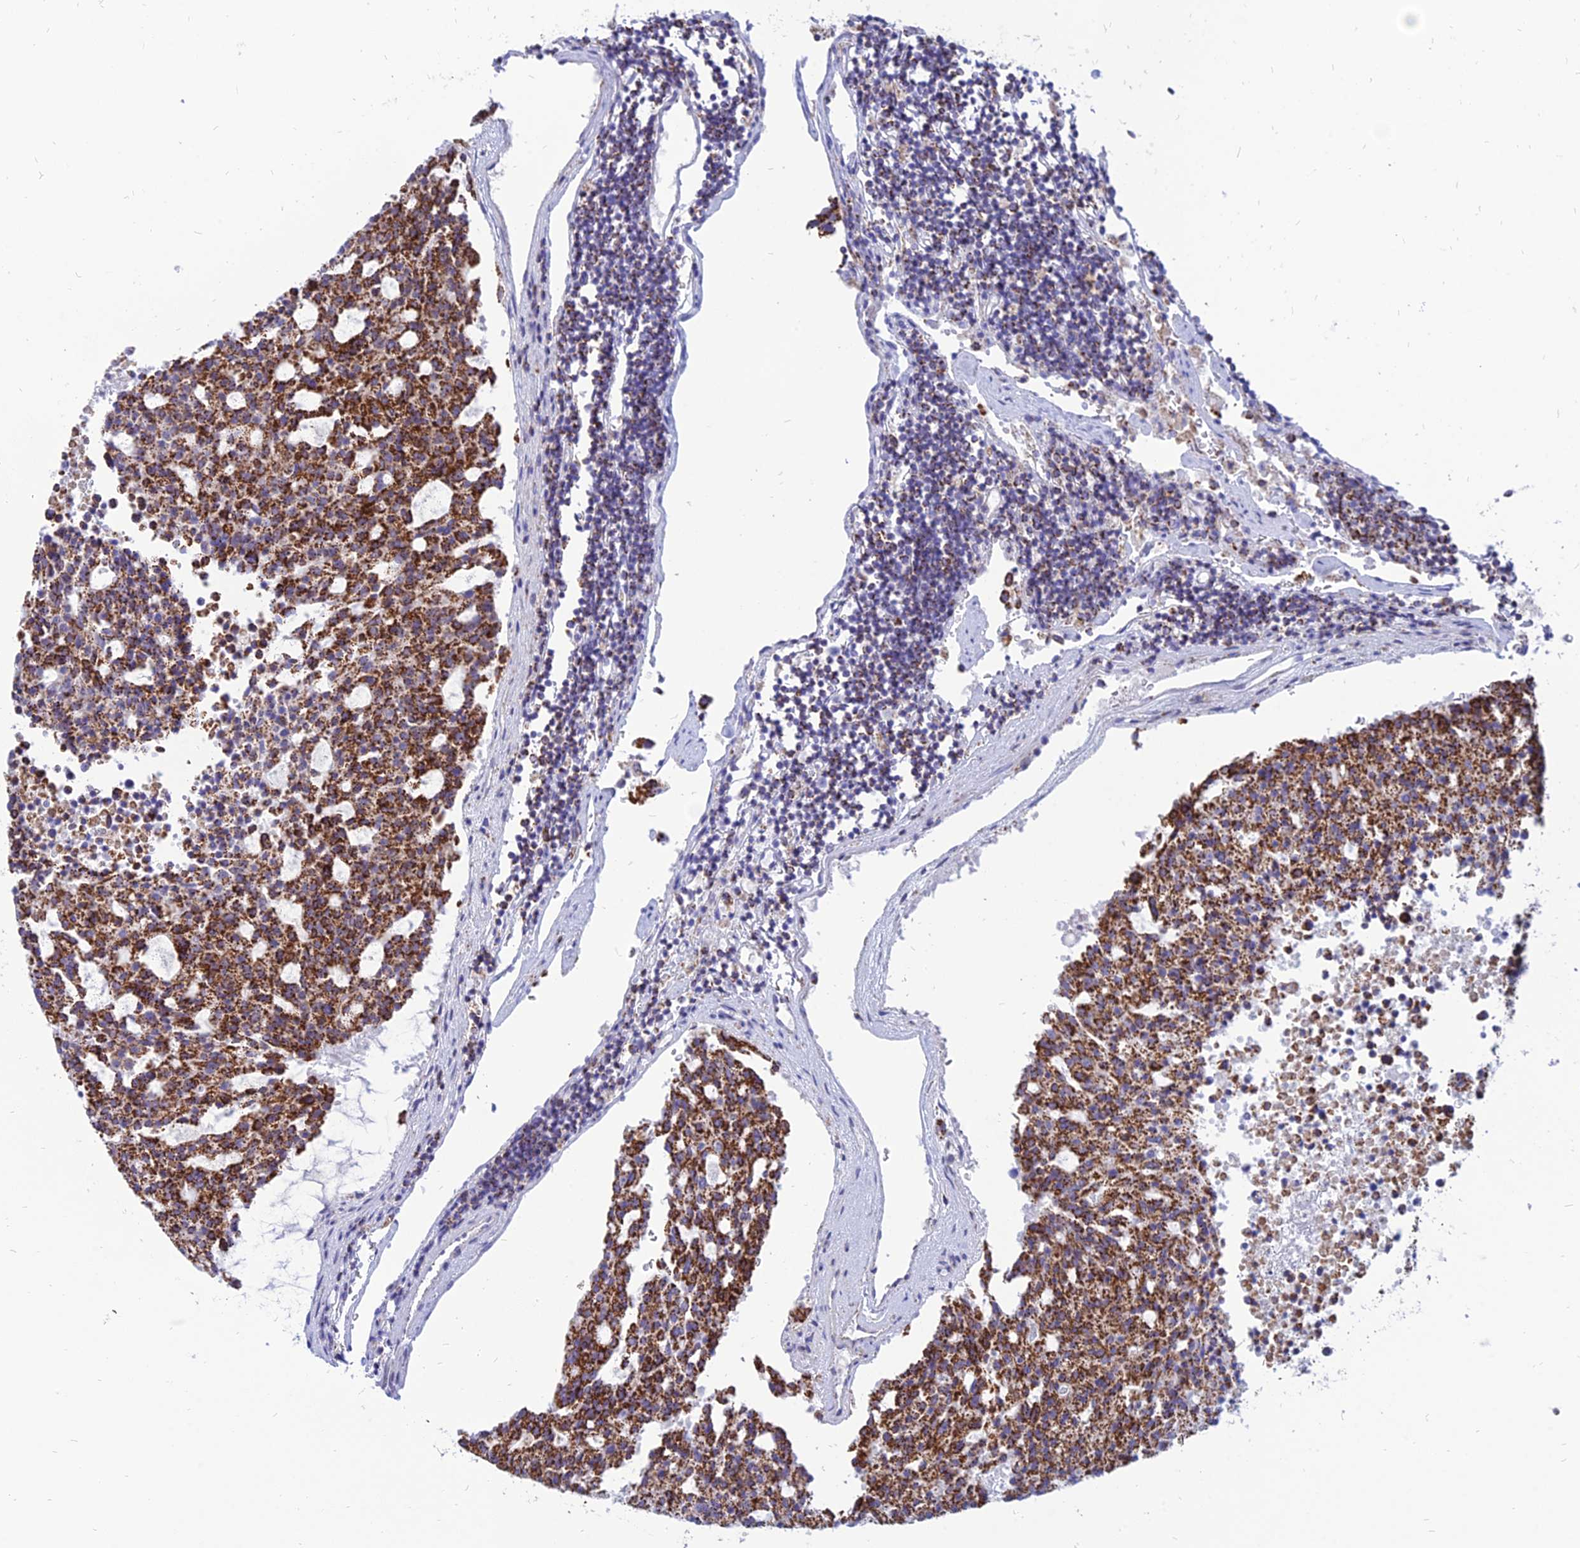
{"staining": {"intensity": "strong", "quantity": ">75%", "location": "cytoplasmic/membranous"}, "tissue": "carcinoid", "cell_type": "Tumor cells", "image_type": "cancer", "snomed": [{"axis": "morphology", "description": "Carcinoid, malignant, NOS"}, {"axis": "topography", "description": "Pancreas"}], "caption": "Protein staining of carcinoid (malignant) tissue reveals strong cytoplasmic/membranous expression in about >75% of tumor cells.", "gene": "PACC1", "patient": {"sex": "female", "age": 54}}